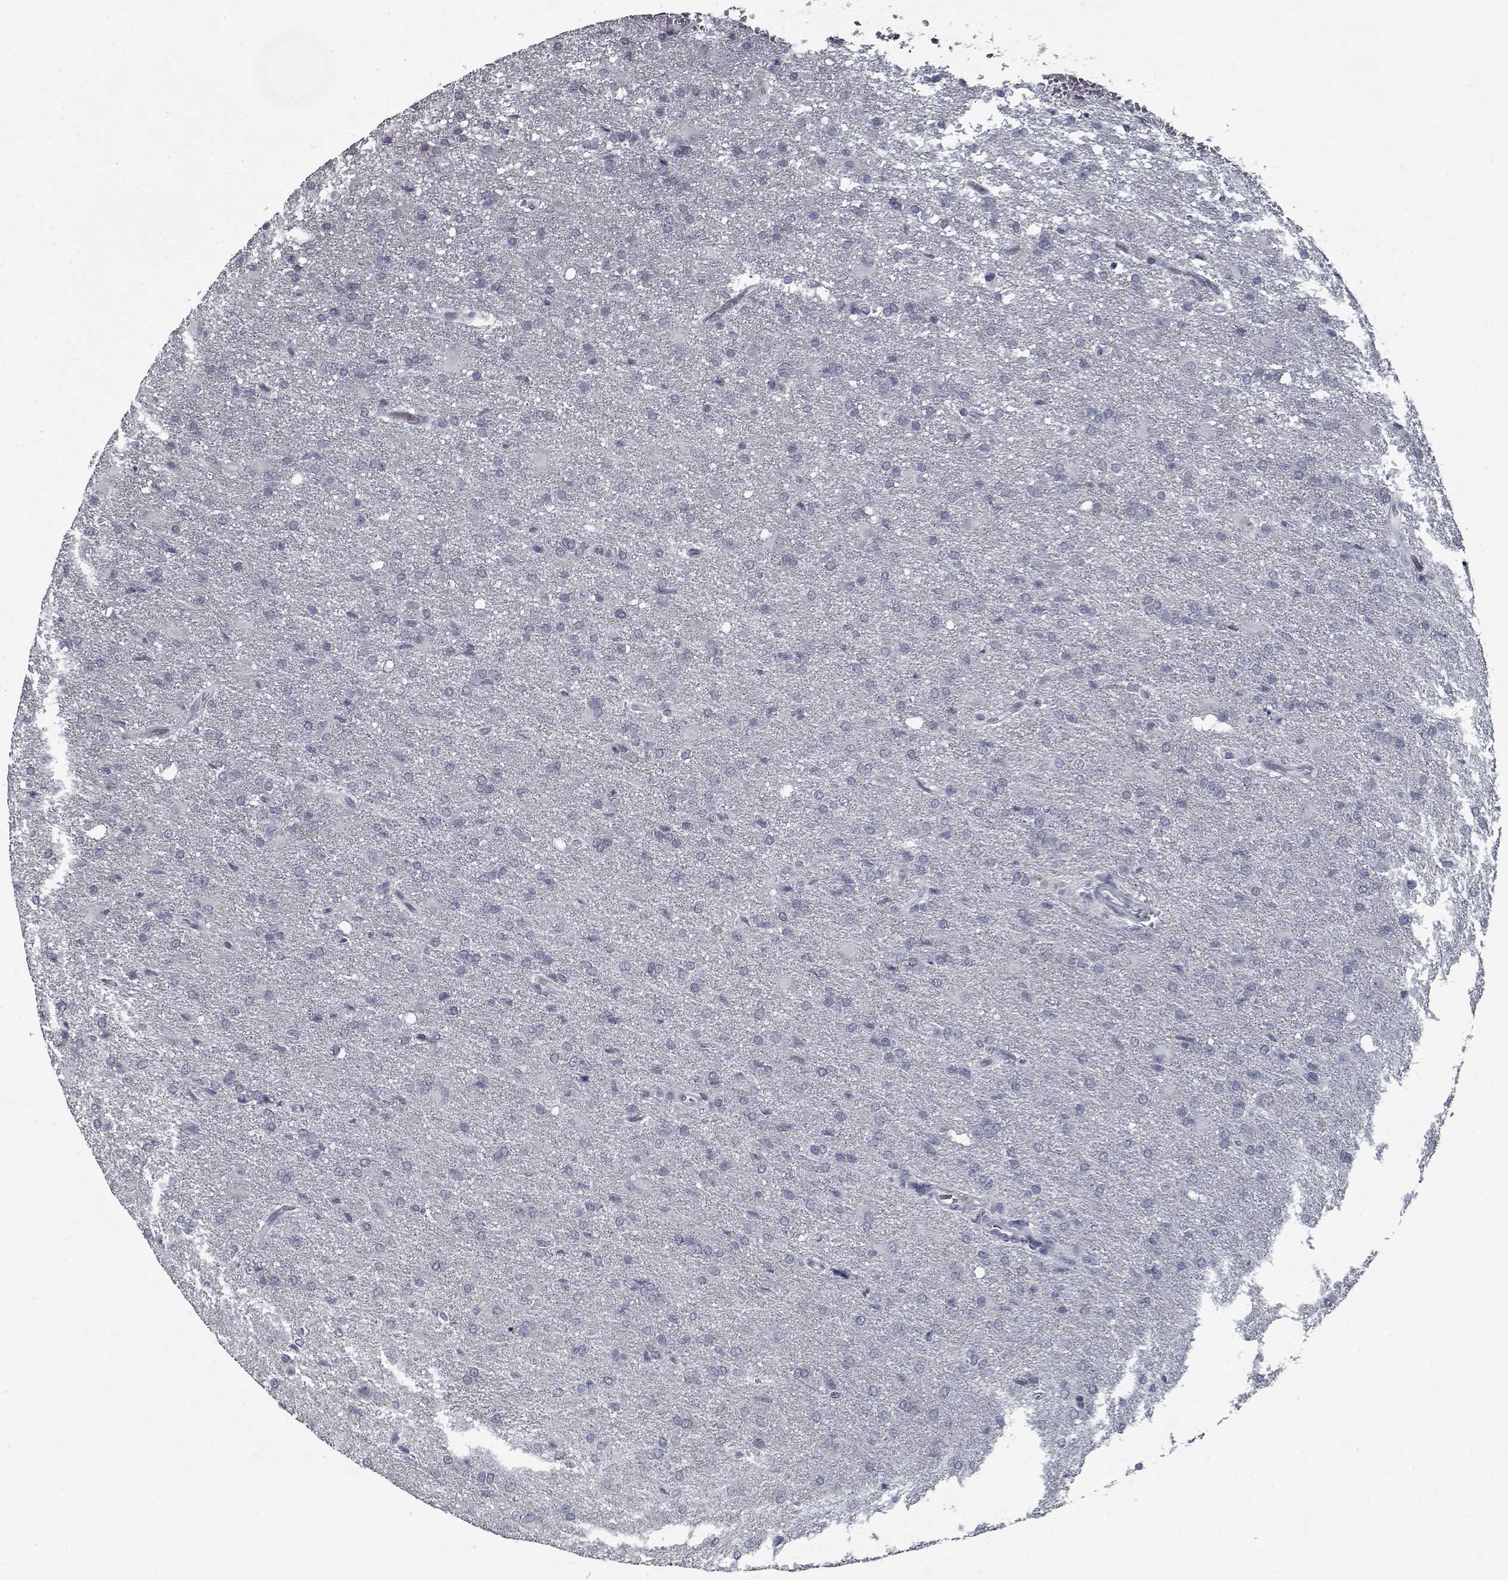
{"staining": {"intensity": "negative", "quantity": "none", "location": "none"}, "tissue": "glioma", "cell_type": "Tumor cells", "image_type": "cancer", "snomed": [{"axis": "morphology", "description": "Glioma, malignant, High grade"}, {"axis": "topography", "description": "Brain"}], "caption": "This is a photomicrograph of immunohistochemistry (IHC) staining of glioma, which shows no positivity in tumor cells.", "gene": "GAD2", "patient": {"sex": "male", "age": 68}}